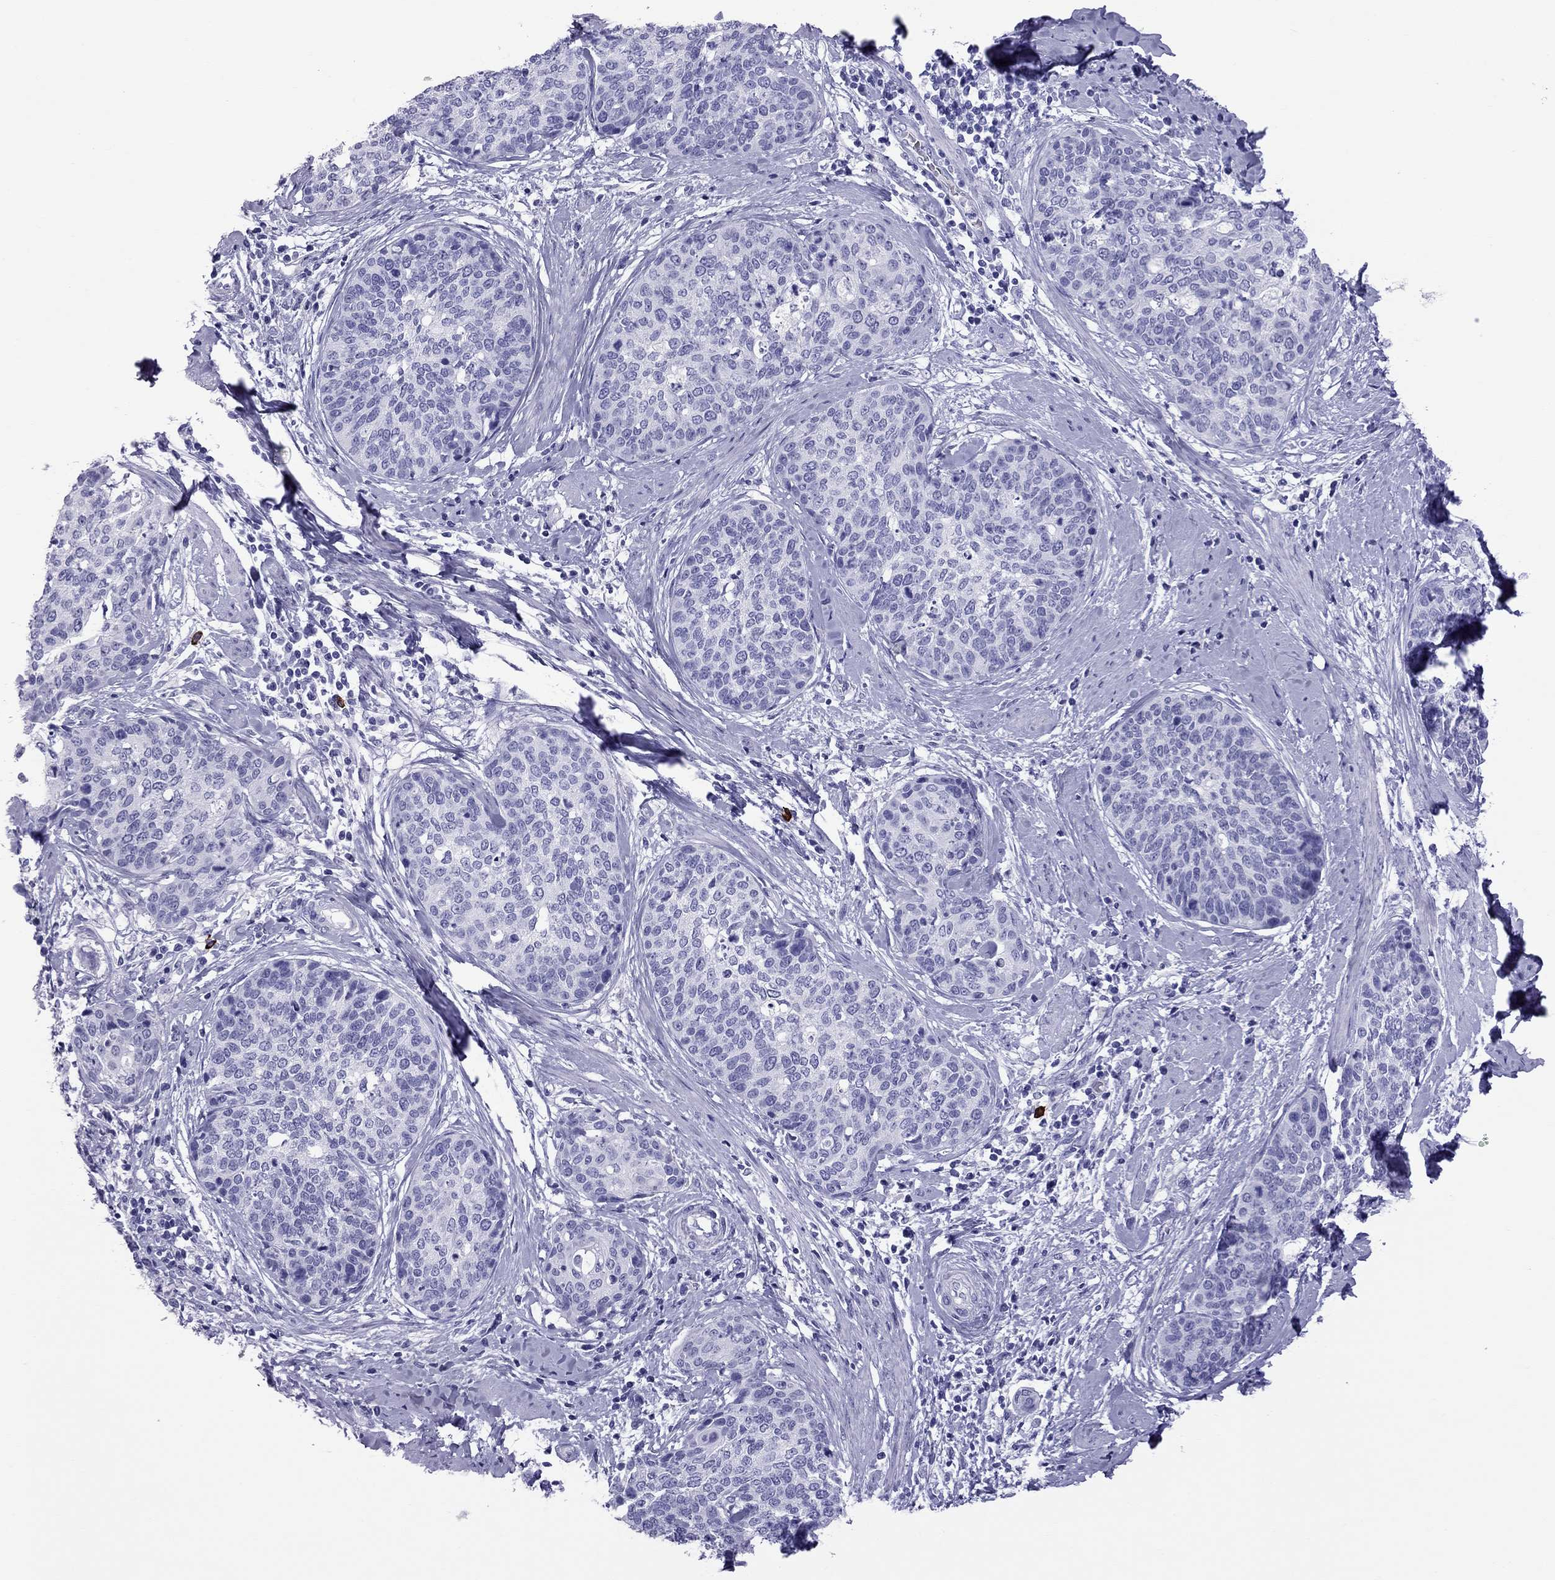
{"staining": {"intensity": "negative", "quantity": "none", "location": "none"}, "tissue": "cervical cancer", "cell_type": "Tumor cells", "image_type": "cancer", "snomed": [{"axis": "morphology", "description": "Squamous cell carcinoma, NOS"}, {"axis": "topography", "description": "Cervix"}], "caption": "Immunohistochemical staining of human cervical cancer (squamous cell carcinoma) displays no significant staining in tumor cells.", "gene": "SCART1", "patient": {"sex": "female", "age": 69}}